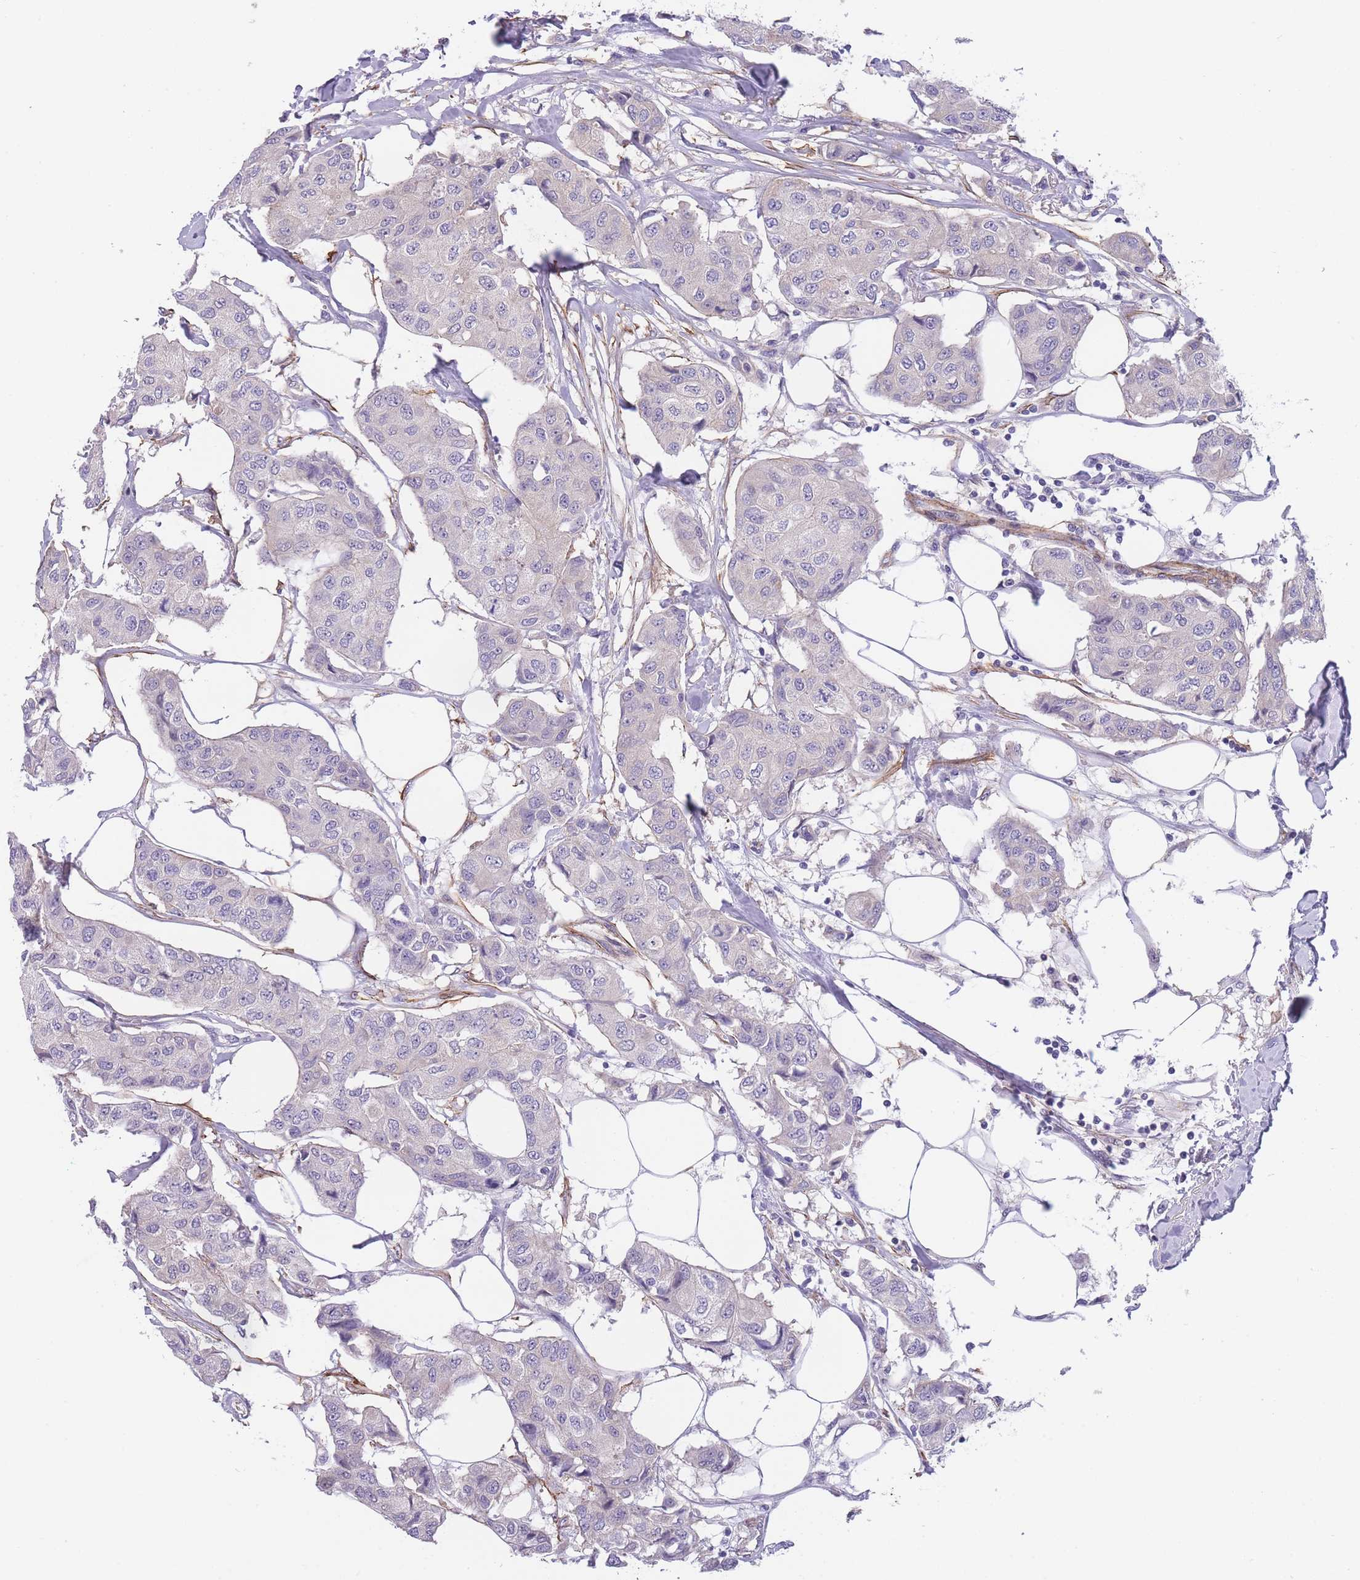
{"staining": {"intensity": "negative", "quantity": "none", "location": "none"}, "tissue": "breast cancer", "cell_type": "Tumor cells", "image_type": "cancer", "snomed": [{"axis": "morphology", "description": "Duct carcinoma"}, {"axis": "topography", "description": "Breast"}], "caption": "The micrograph exhibits no staining of tumor cells in breast cancer.", "gene": "FAM124A", "patient": {"sex": "female", "age": 80}}